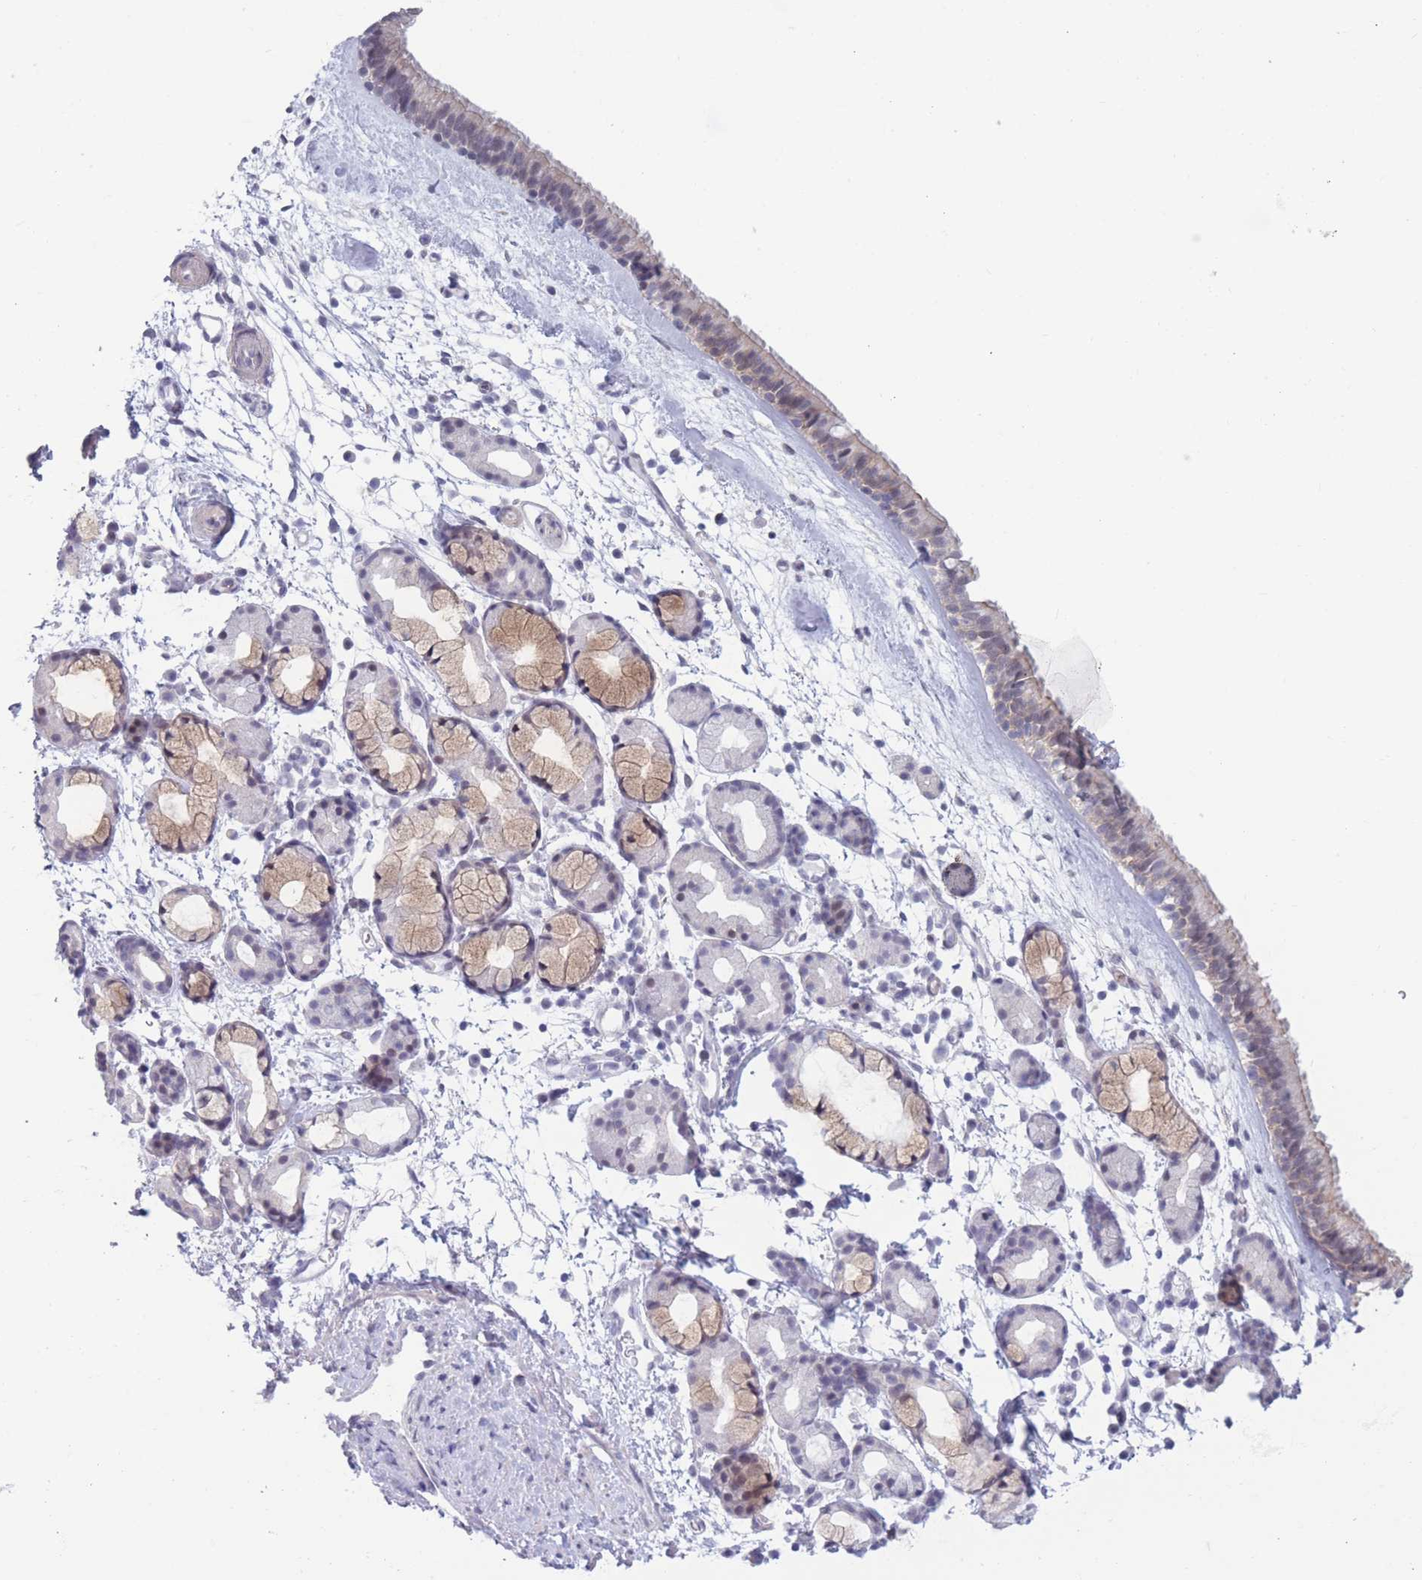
{"staining": {"intensity": "weak", "quantity": "<25%", "location": "nuclear"}, "tissue": "nasopharynx", "cell_type": "Respiratory epithelial cells", "image_type": "normal", "snomed": [{"axis": "morphology", "description": "Normal tissue, NOS"}, {"axis": "topography", "description": "Nasopharynx"}], "caption": "Immunohistochemistry (IHC) image of benign nasopharynx: human nasopharynx stained with DAB (3,3'-diaminobenzidine) displays no significant protein staining in respiratory epithelial cells.", "gene": "PODXL", "patient": {"sex": "female", "age": 81}}